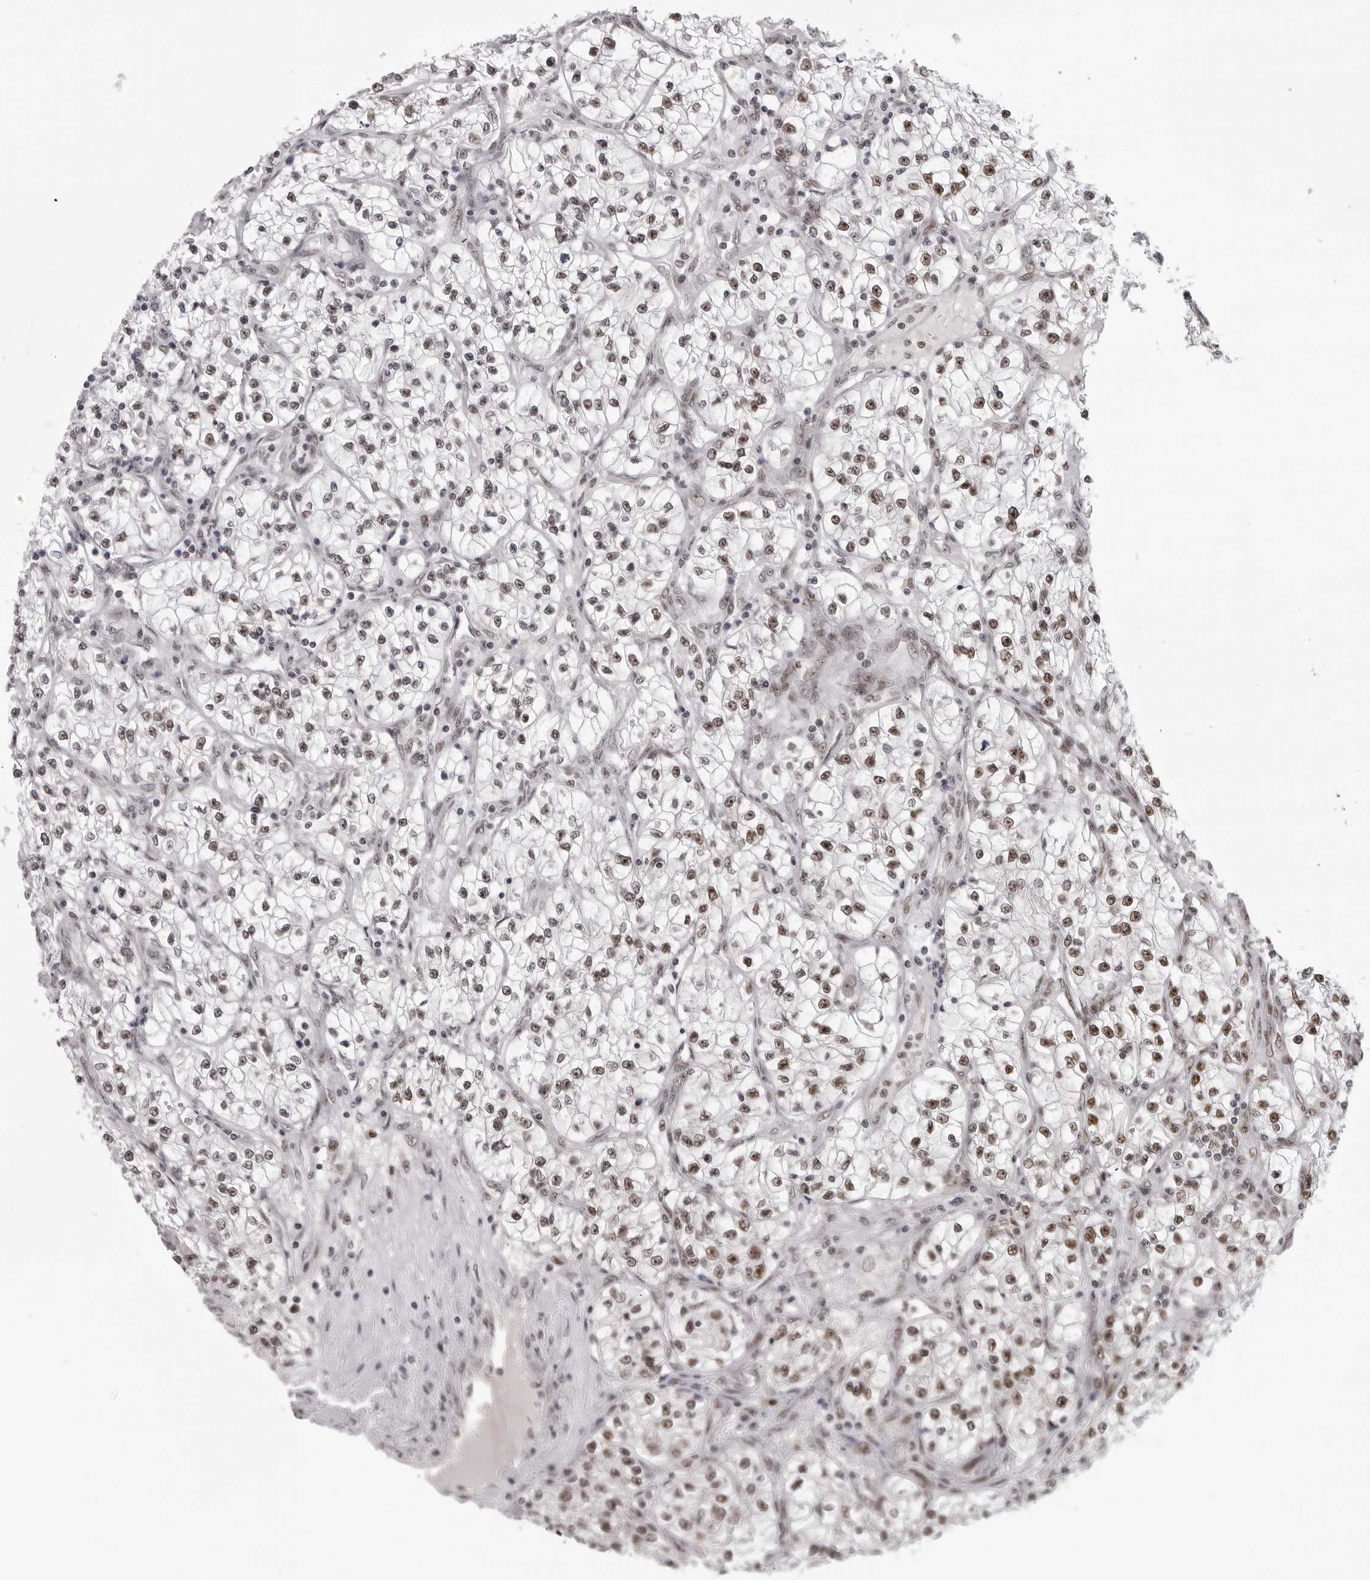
{"staining": {"intensity": "moderate", "quantity": ">75%", "location": "nuclear"}, "tissue": "renal cancer", "cell_type": "Tumor cells", "image_type": "cancer", "snomed": [{"axis": "morphology", "description": "Adenocarcinoma, NOS"}, {"axis": "topography", "description": "Kidney"}], "caption": "Immunohistochemistry (IHC) of renal cancer demonstrates medium levels of moderate nuclear positivity in approximately >75% of tumor cells.", "gene": "HEXIM2", "patient": {"sex": "female", "age": 57}}